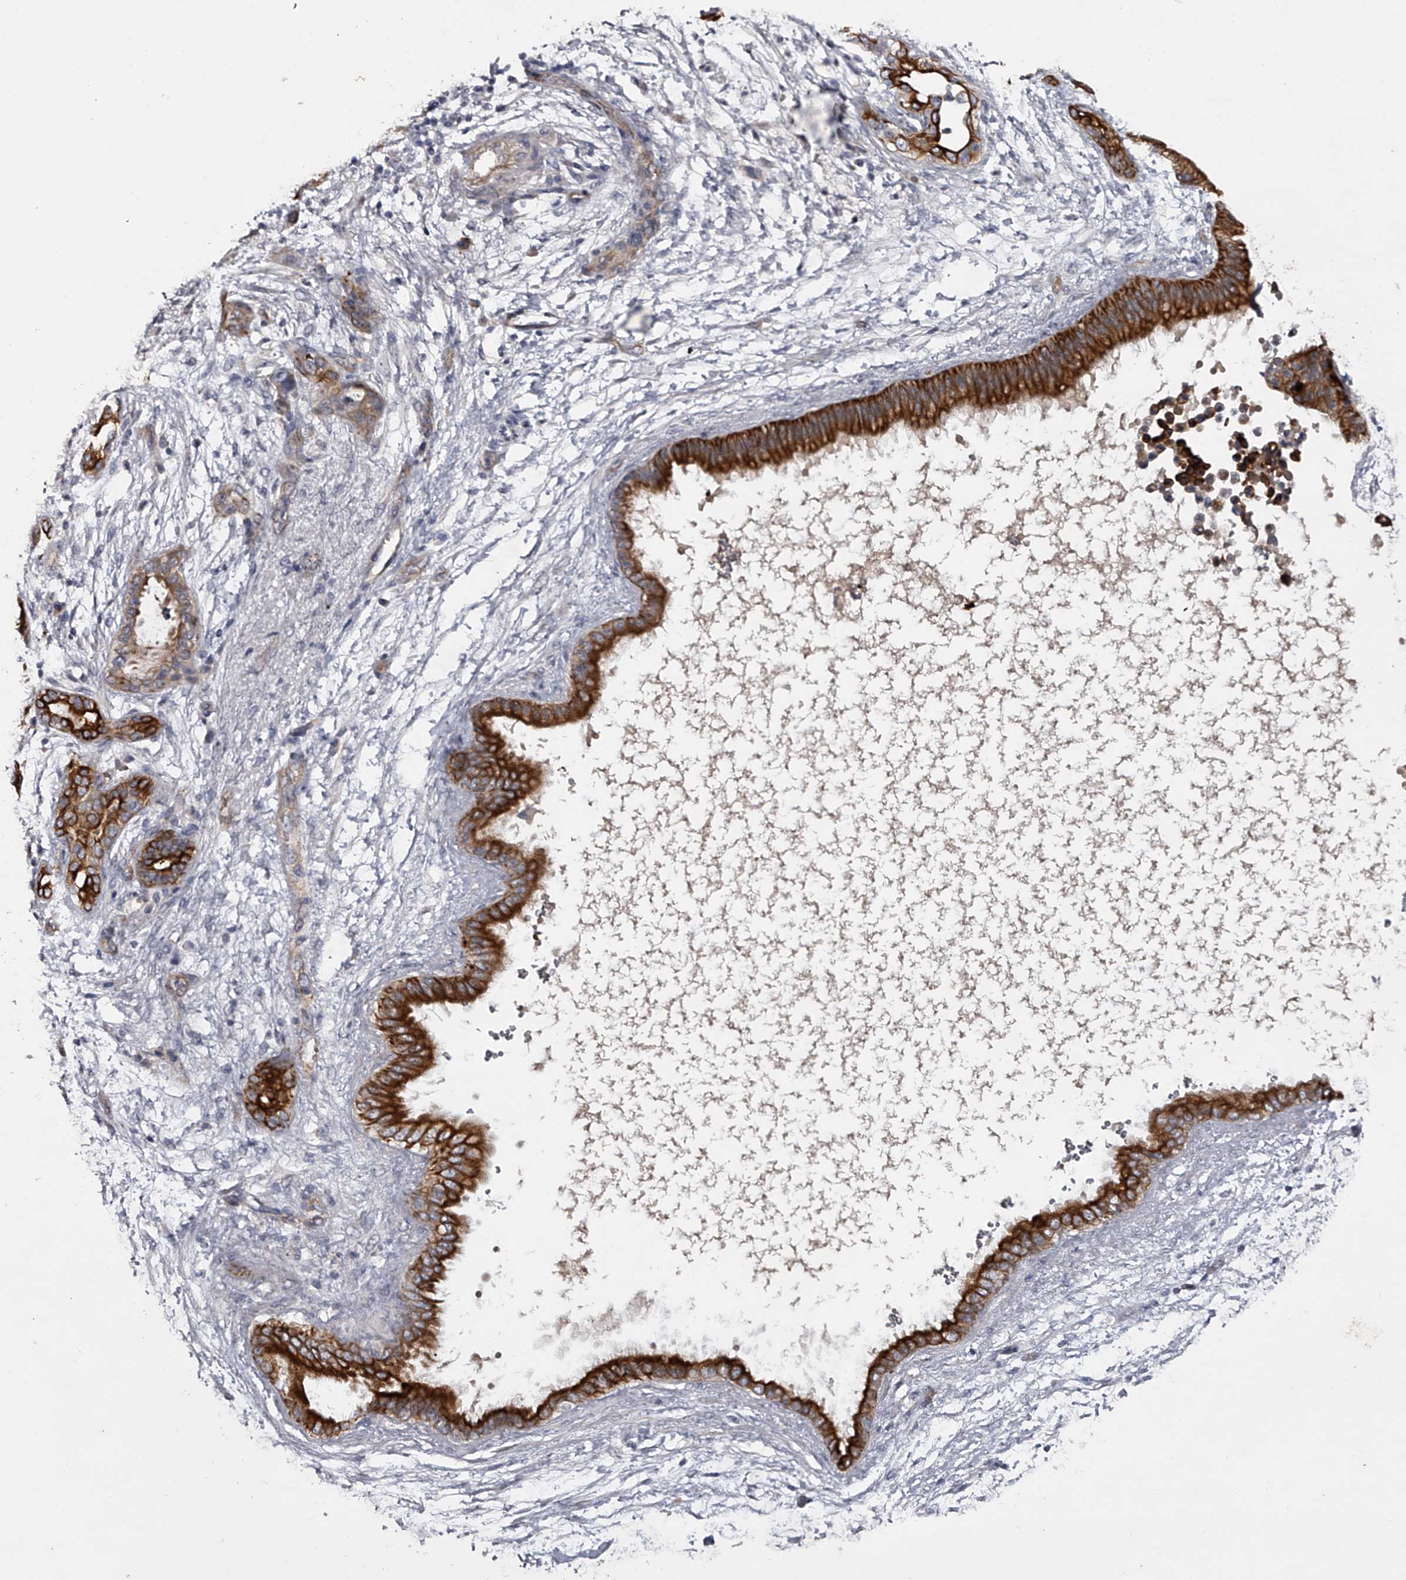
{"staining": {"intensity": "strong", "quantity": ">75%", "location": "cytoplasmic/membranous"}, "tissue": "pancreatic cancer", "cell_type": "Tumor cells", "image_type": "cancer", "snomed": [{"axis": "morphology", "description": "Adenocarcinoma, NOS"}, {"axis": "topography", "description": "Pancreas"}], "caption": "Strong cytoplasmic/membranous staining for a protein is appreciated in approximately >75% of tumor cells of pancreatic cancer using IHC.", "gene": "MDN1", "patient": {"sex": "male", "age": 59}}